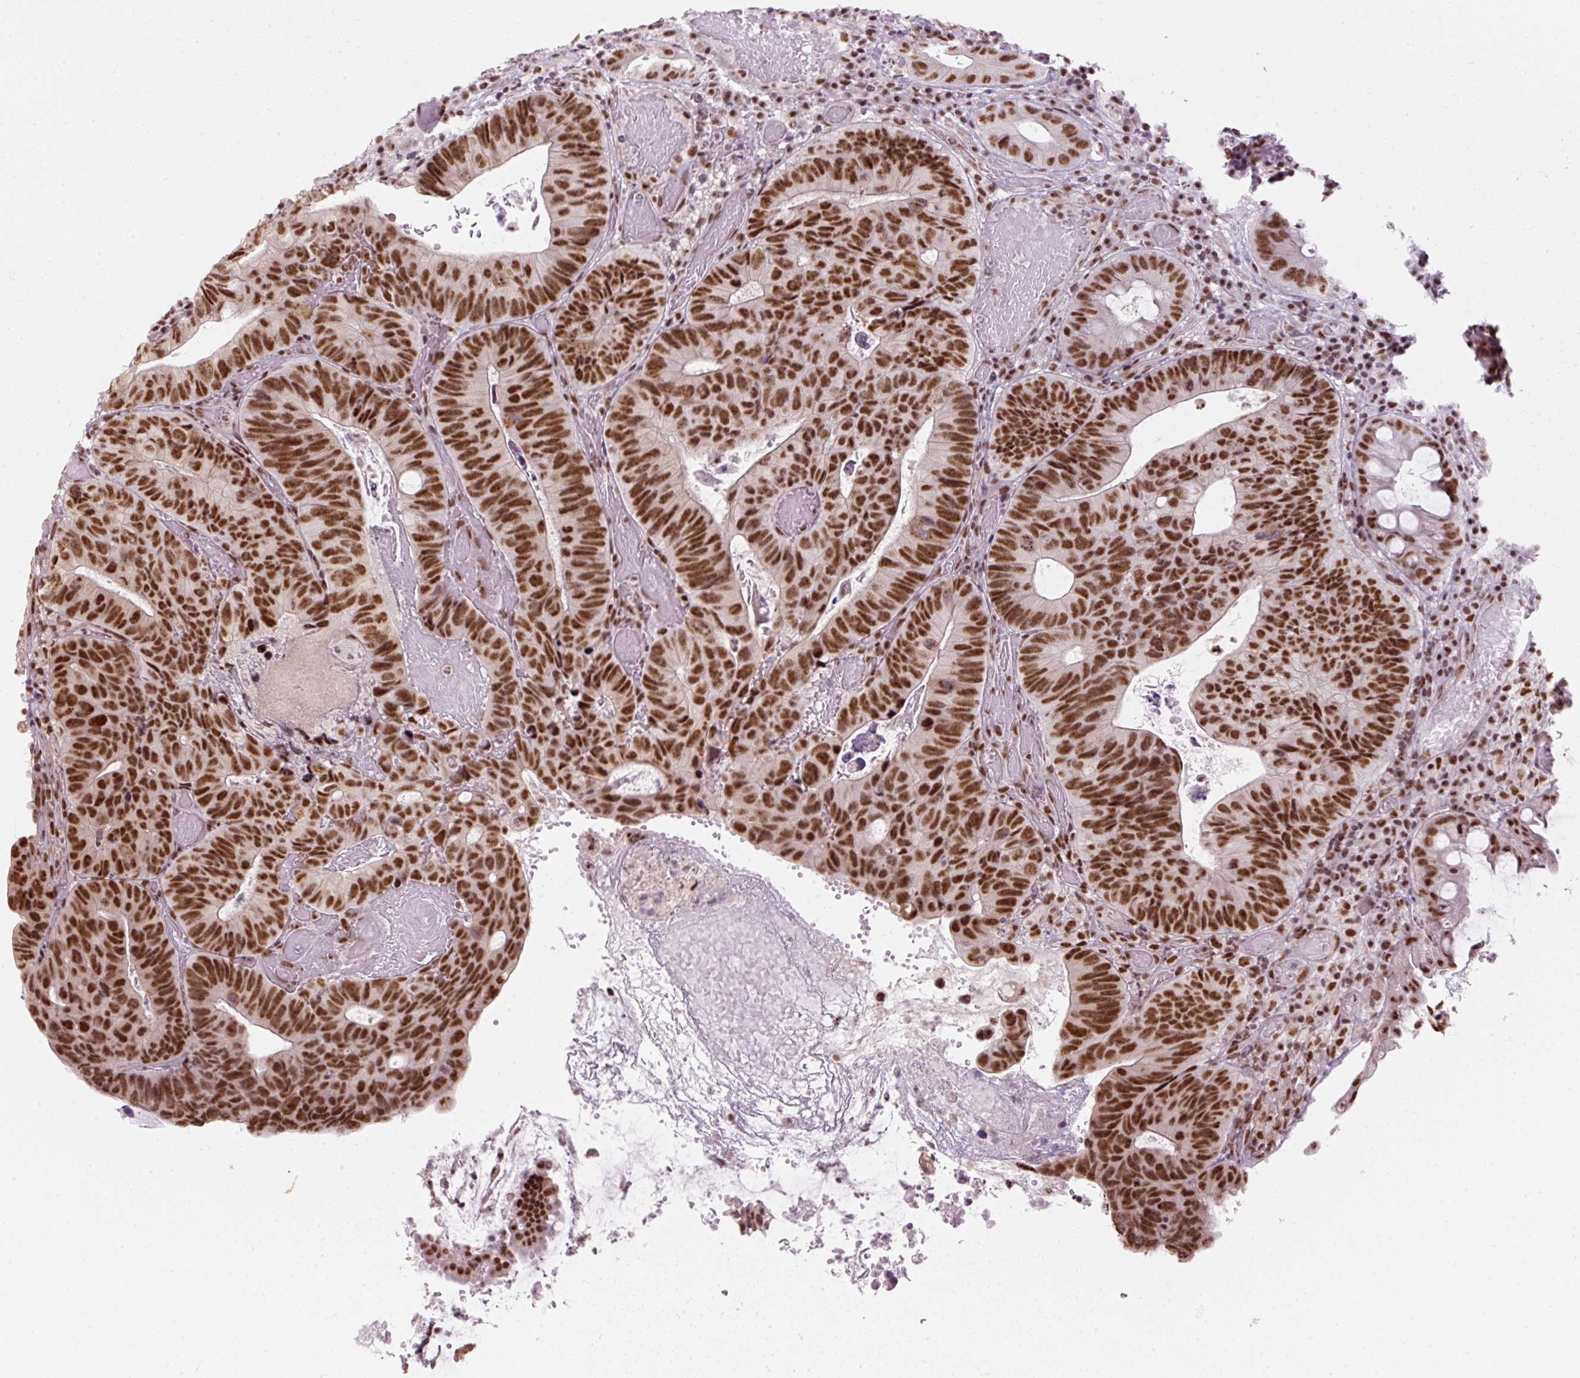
{"staining": {"intensity": "strong", "quantity": ">75%", "location": "nuclear"}, "tissue": "colorectal cancer", "cell_type": "Tumor cells", "image_type": "cancer", "snomed": [{"axis": "morphology", "description": "Adenocarcinoma, NOS"}, {"axis": "topography", "description": "Colon"}], "caption": "Immunohistochemical staining of human colorectal cancer reveals high levels of strong nuclear positivity in about >75% of tumor cells. (DAB (3,3'-diaminobenzidine) IHC with brightfield microscopy, high magnification).", "gene": "U2AF2", "patient": {"sex": "male", "age": 87}}